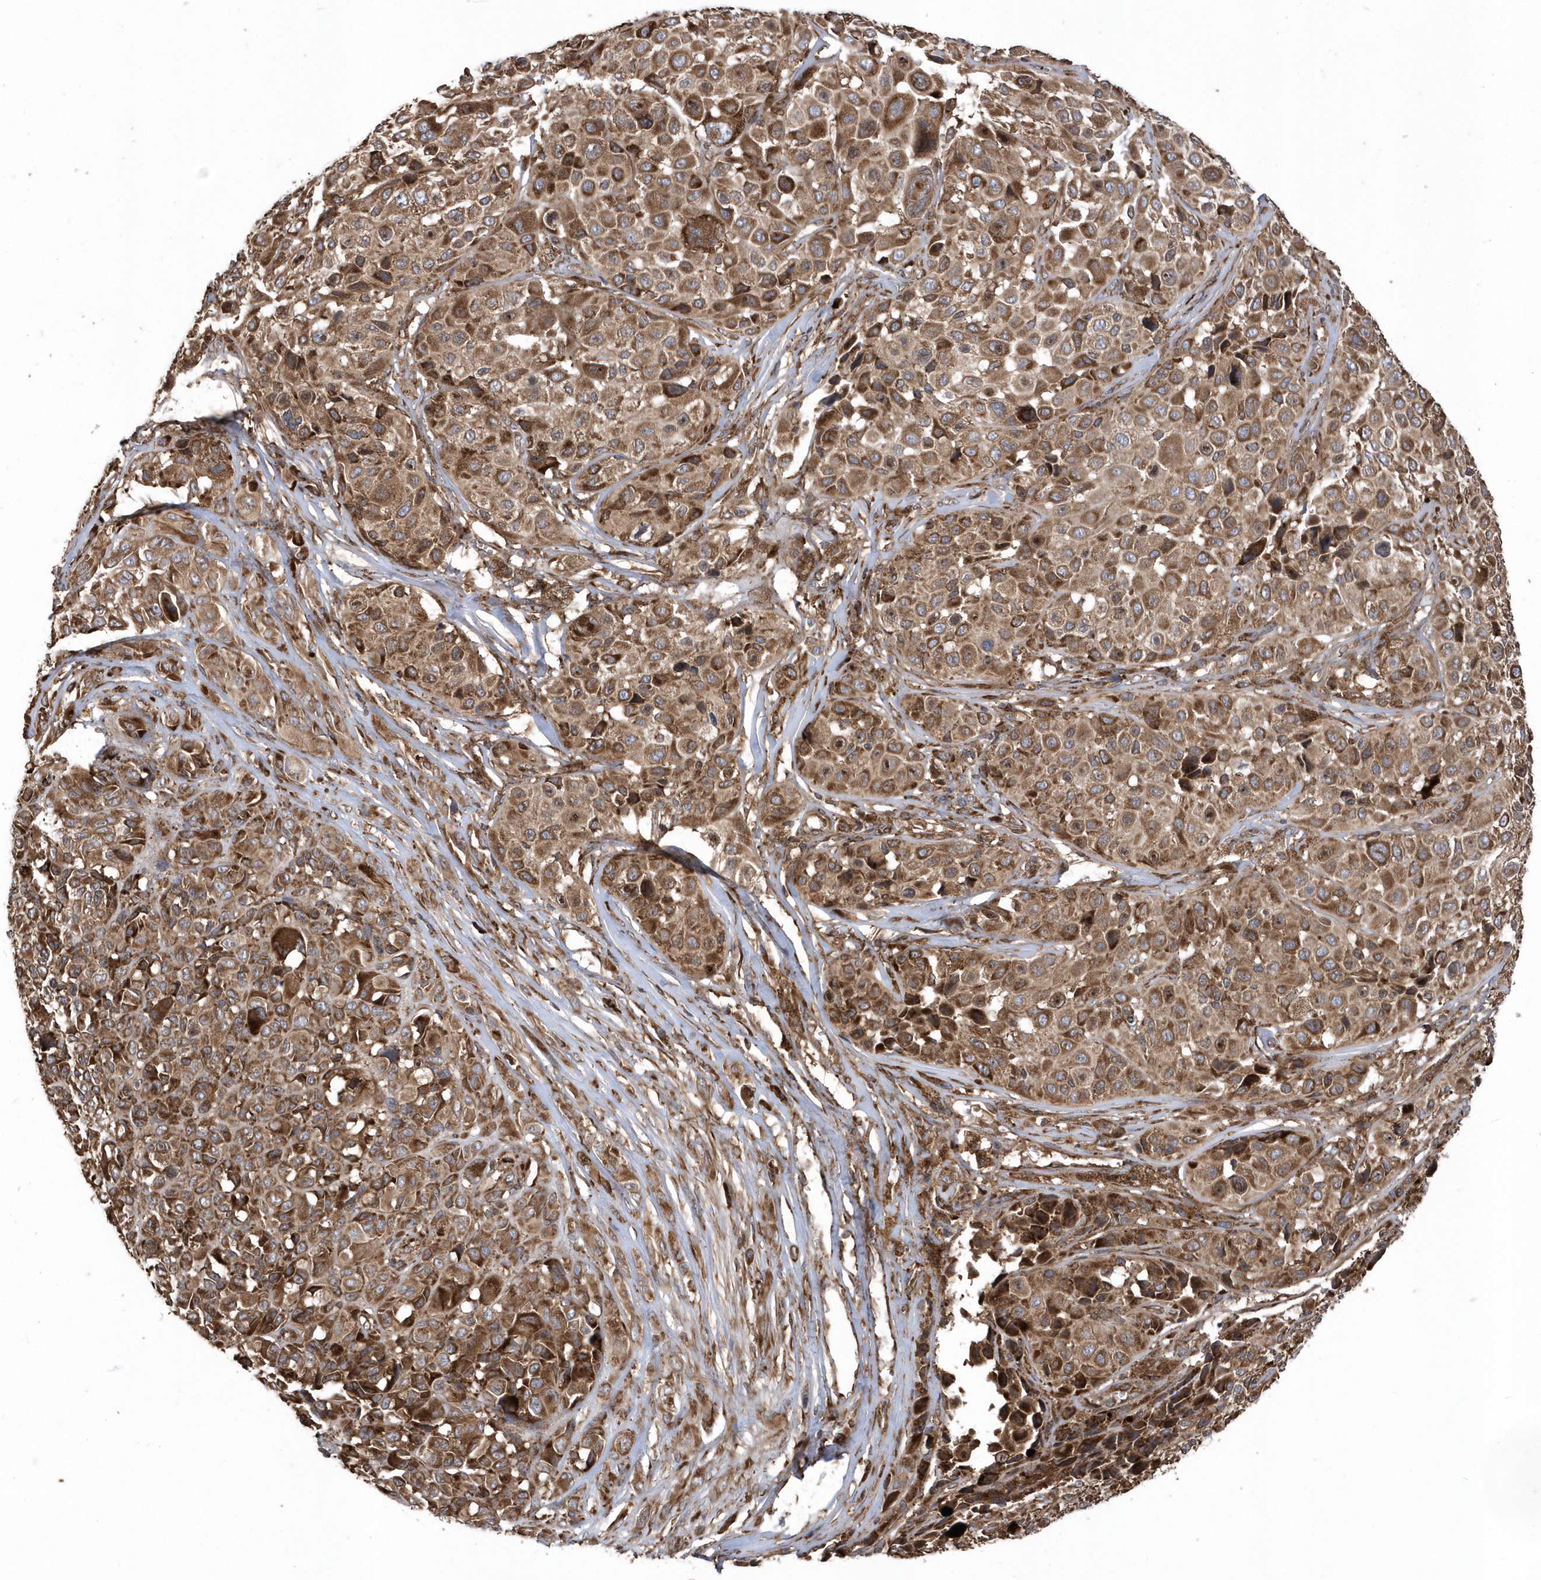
{"staining": {"intensity": "strong", "quantity": ">75%", "location": "cytoplasmic/membranous"}, "tissue": "melanoma", "cell_type": "Tumor cells", "image_type": "cancer", "snomed": [{"axis": "morphology", "description": "Malignant melanoma, NOS"}, {"axis": "topography", "description": "Skin of trunk"}], "caption": "Melanoma stained with DAB immunohistochemistry exhibits high levels of strong cytoplasmic/membranous expression in about >75% of tumor cells. (DAB = brown stain, brightfield microscopy at high magnification).", "gene": "WASHC5", "patient": {"sex": "male", "age": 71}}